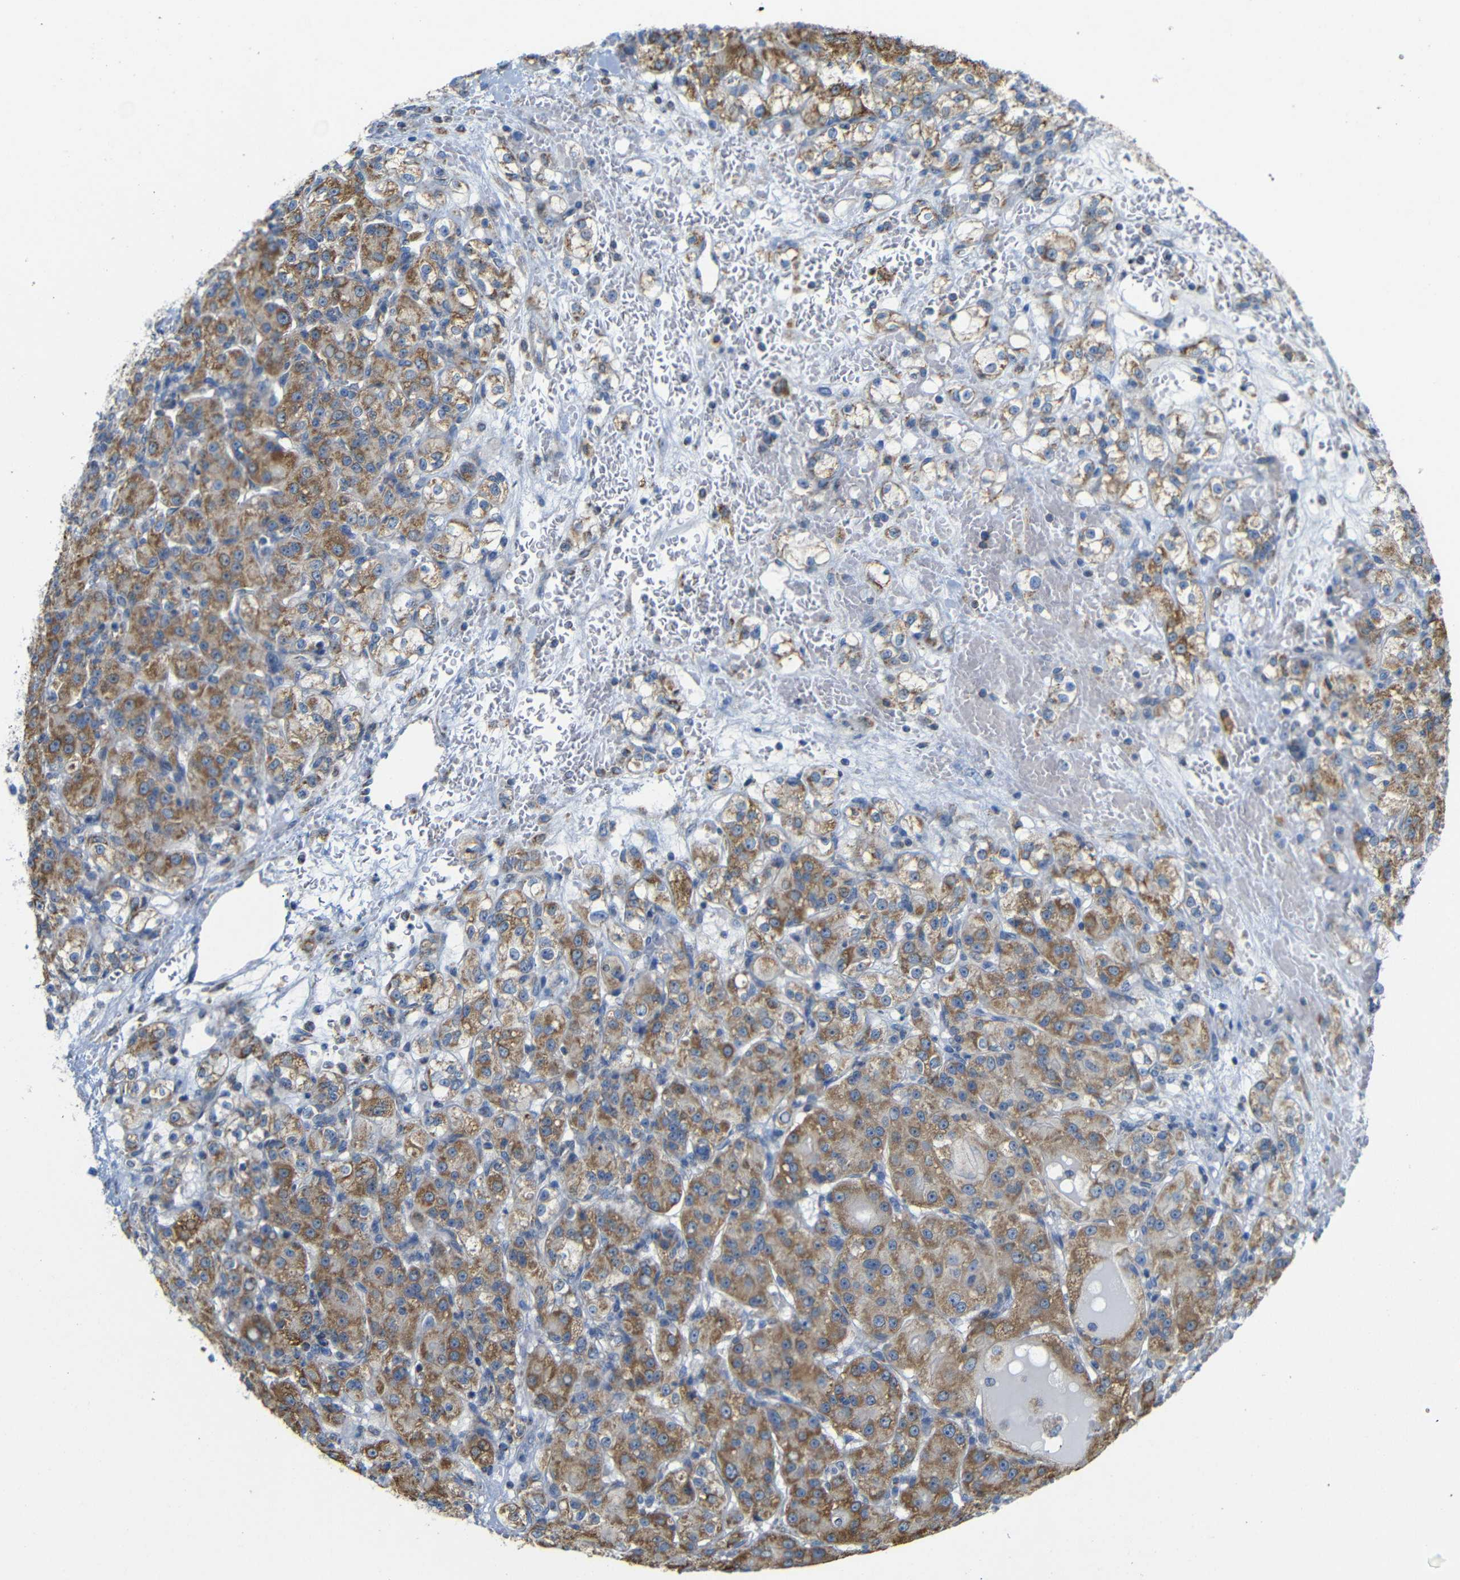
{"staining": {"intensity": "moderate", "quantity": ">75%", "location": "cytoplasmic/membranous"}, "tissue": "renal cancer", "cell_type": "Tumor cells", "image_type": "cancer", "snomed": [{"axis": "morphology", "description": "Normal tissue, NOS"}, {"axis": "morphology", "description": "Adenocarcinoma, NOS"}, {"axis": "topography", "description": "Kidney"}], "caption": "Immunohistochemistry (DAB (3,3'-diaminobenzidine)) staining of adenocarcinoma (renal) exhibits moderate cytoplasmic/membranous protein positivity in approximately >75% of tumor cells.", "gene": "FAM171B", "patient": {"sex": "male", "age": 61}}